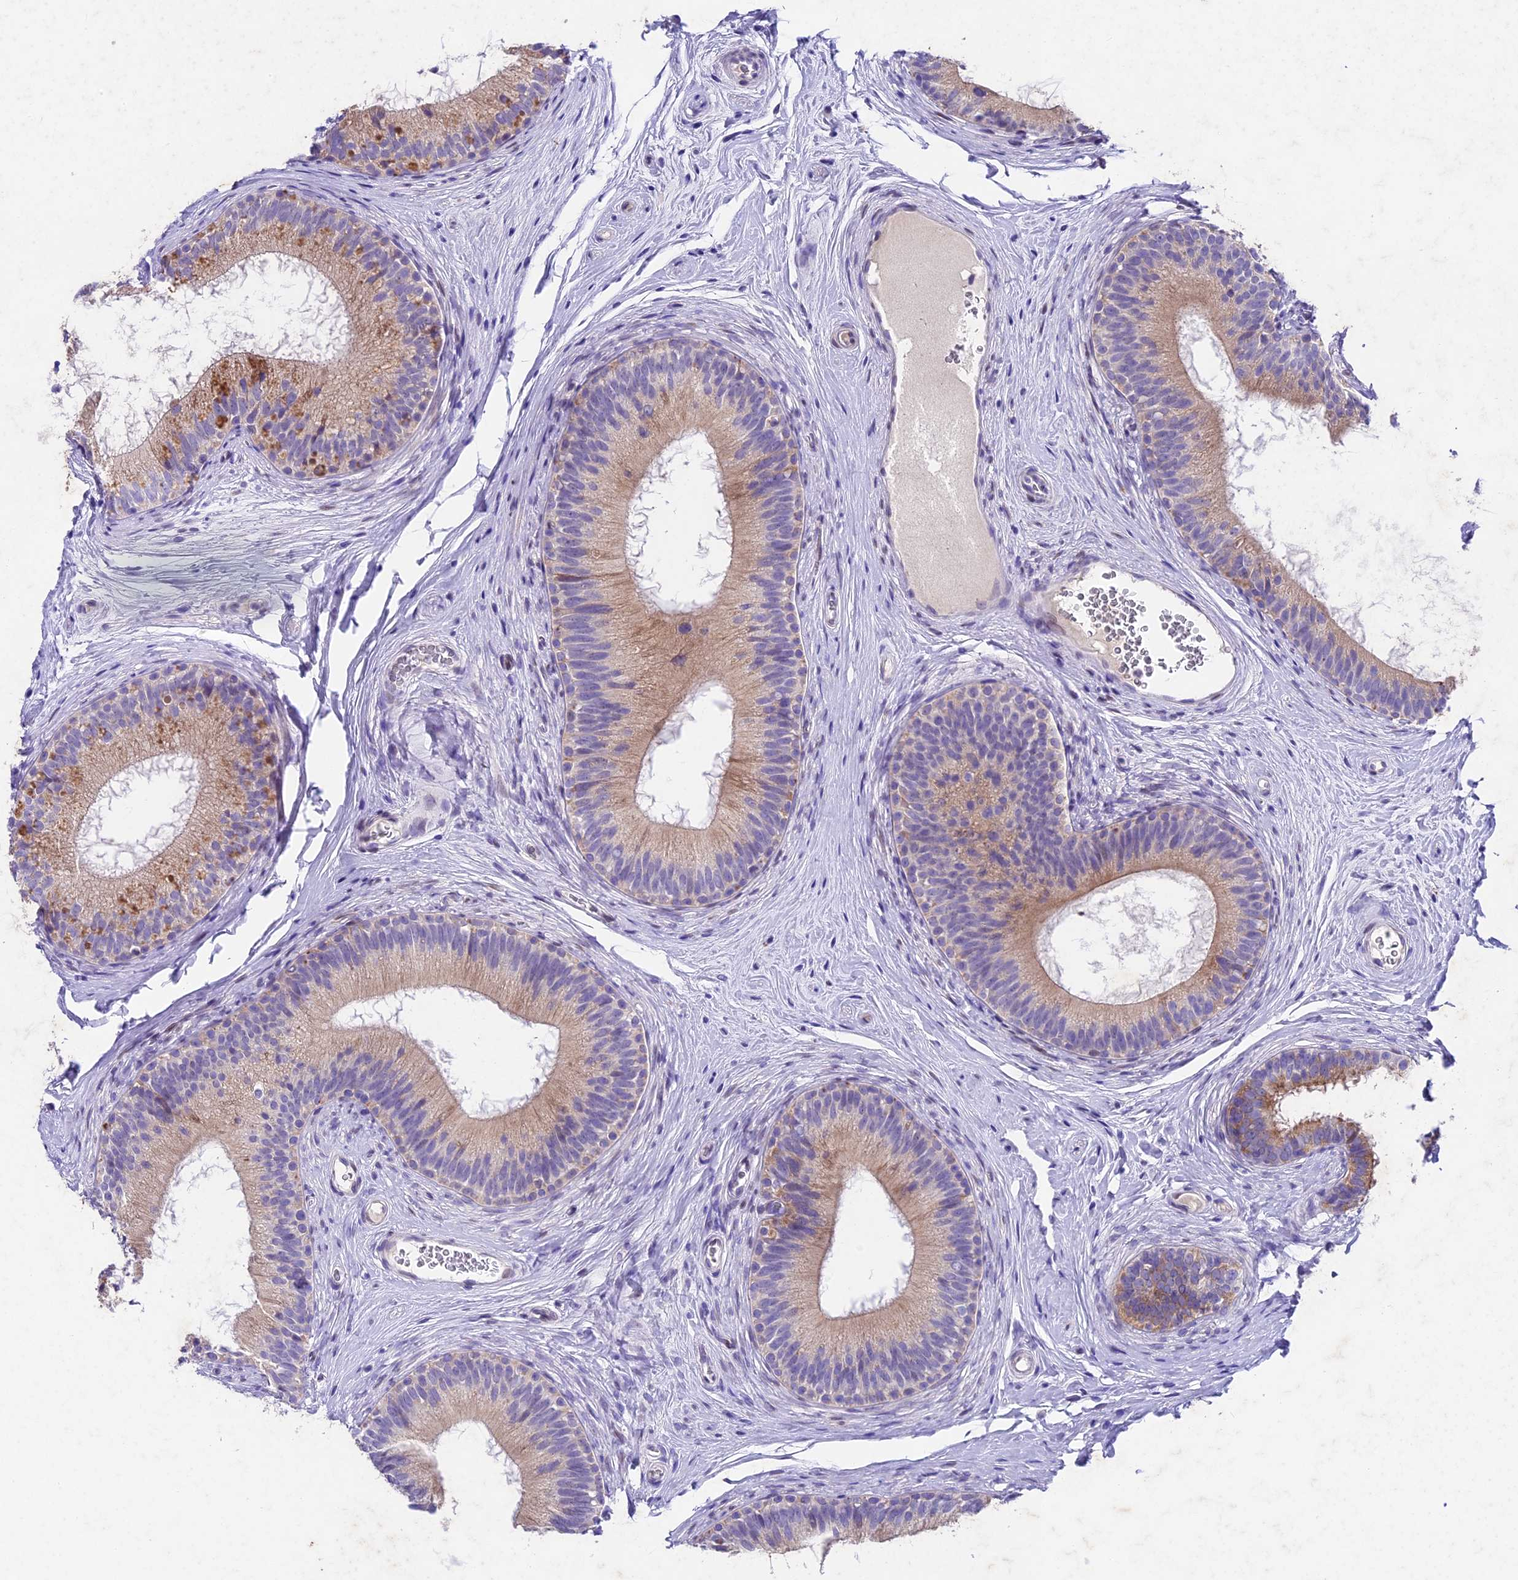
{"staining": {"intensity": "moderate", "quantity": "<25%", "location": "cytoplasmic/membranous"}, "tissue": "epididymis", "cell_type": "Glandular cells", "image_type": "normal", "snomed": [{"axis": "morphology", "description": "Normal tissue, NOS"}, {"axis": "topography", "description": "Epididymis"}], "caption": "This micrograph reveals normal epididymis stained with IHC to label a protein in brown. The cytoplasmic/membranous of glandular cells show moderate positivity for the protein. Nuclei are counter-stained blue.", "gene": "IFT140", "patient": {"sex": "male", "age": 33}}